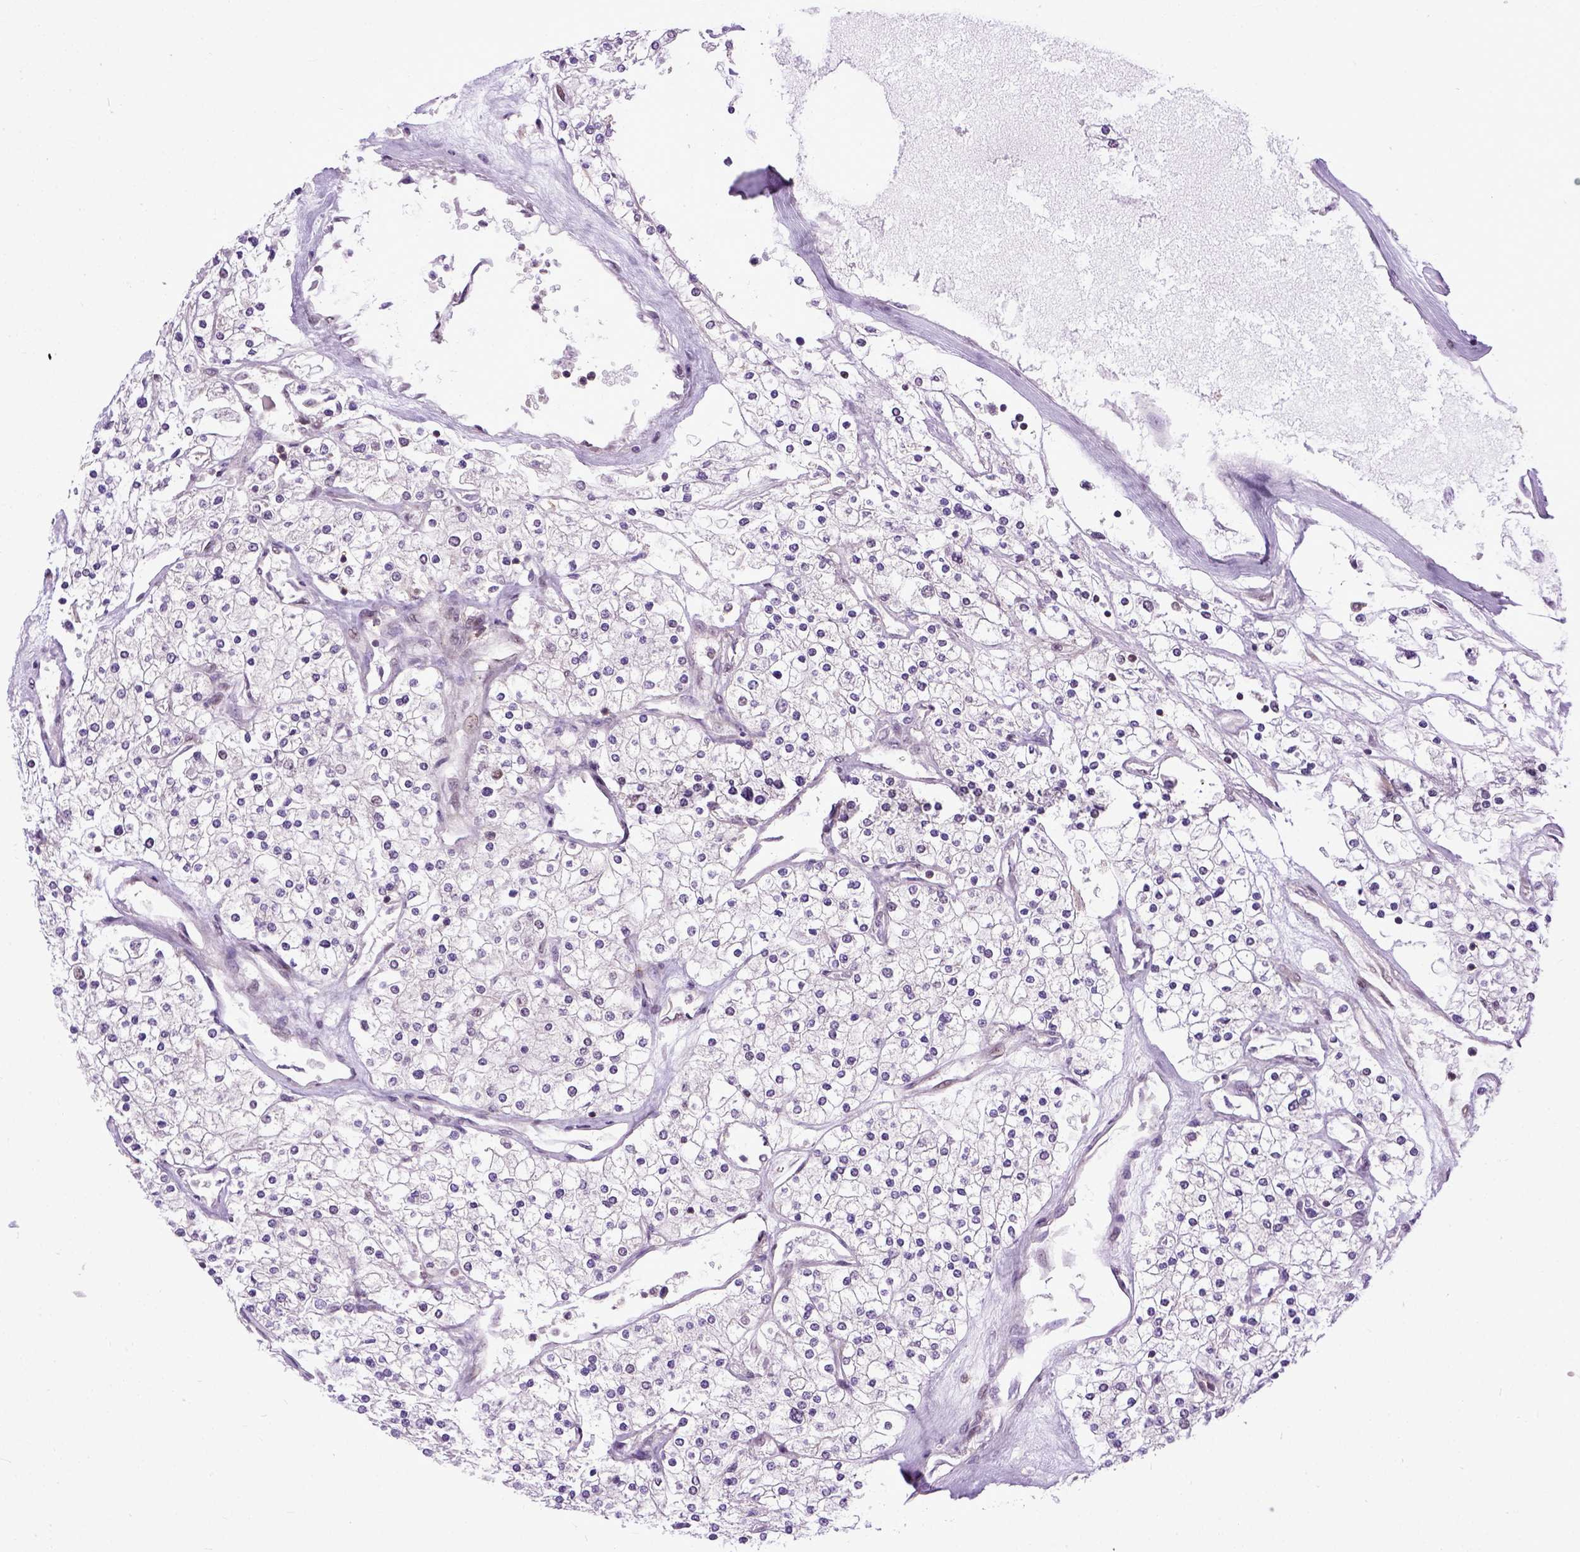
{"staining": {"intensity": "negative", "quantity": "none", "location": "none"}, "tissue": "renal cancer", "cell_type": "Tumor cells", "image_type": "cancer", "snomed": [{"axis": "morphology", "description": "Adenocarcinoma, NOS"}, {"axis": "topography", "description": "Kidney"}], "caption": "The histopathology image shows no staining of tumor cells in adenocarcinoma (renal).", "gene": "UBA3", "patient": {"sex": "male", "age": 80}}